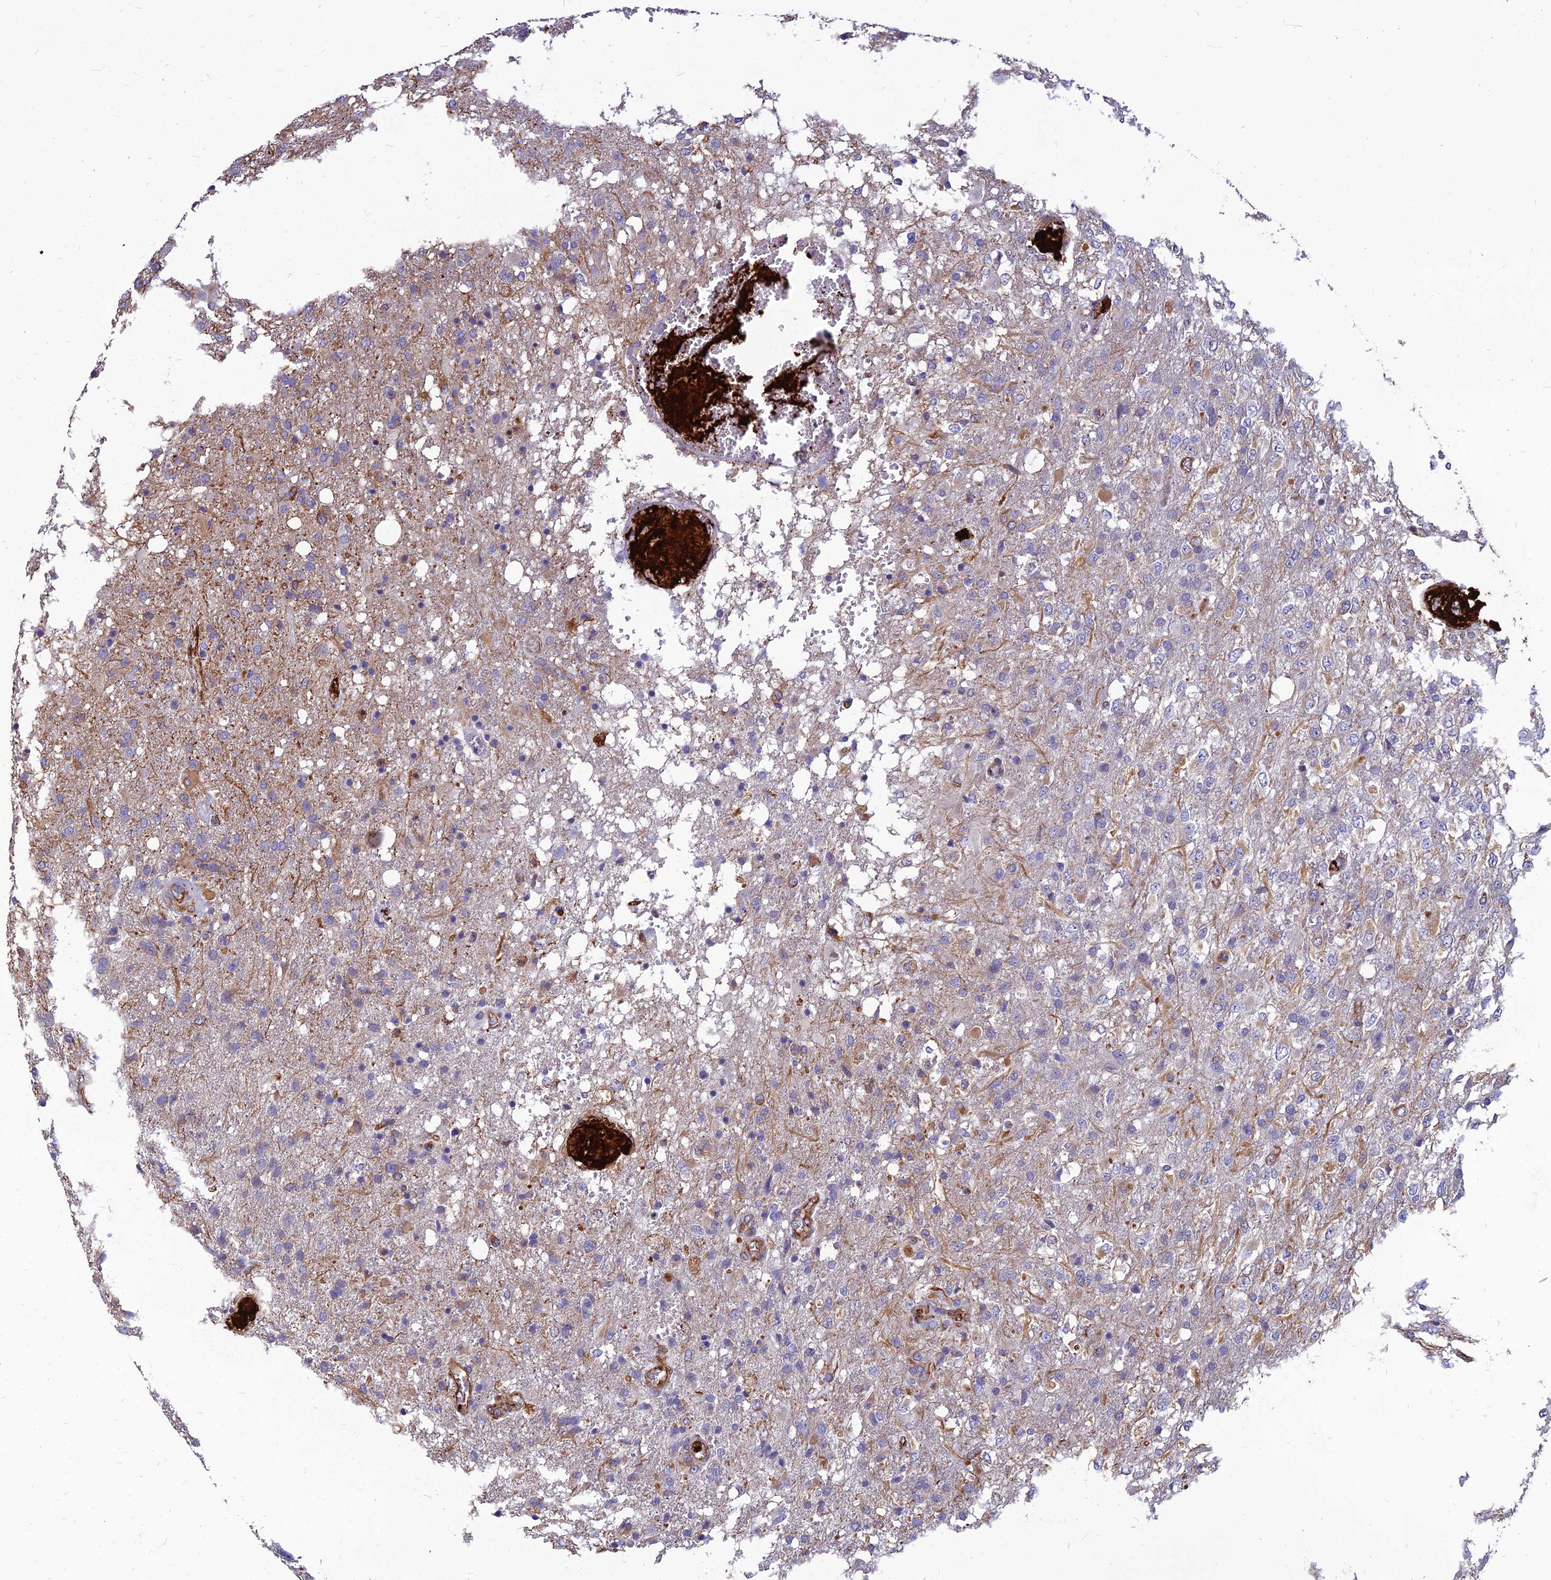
{"staining": {"intensity": "negative", "quantity": "none", "location": "none"}, "tissue": "glioma", "cell_type": "Tumor cells", "image_type": "cancer", "snomed": [{"axis": "morphology", "description": "Glioma, malignant, High grade"}, {"axis": "topography", "description": "Brain"}], "caption": "Immunohistochemistry image of malignant glioma (high-grade) stained for a protein (brown), which demonstrates no staining in tumor cells. (Immunohistochemistry, brightfield microscopy, high magnification).", "gene": "PSMD11", "patient": {"sex": "female", "age": 74}}